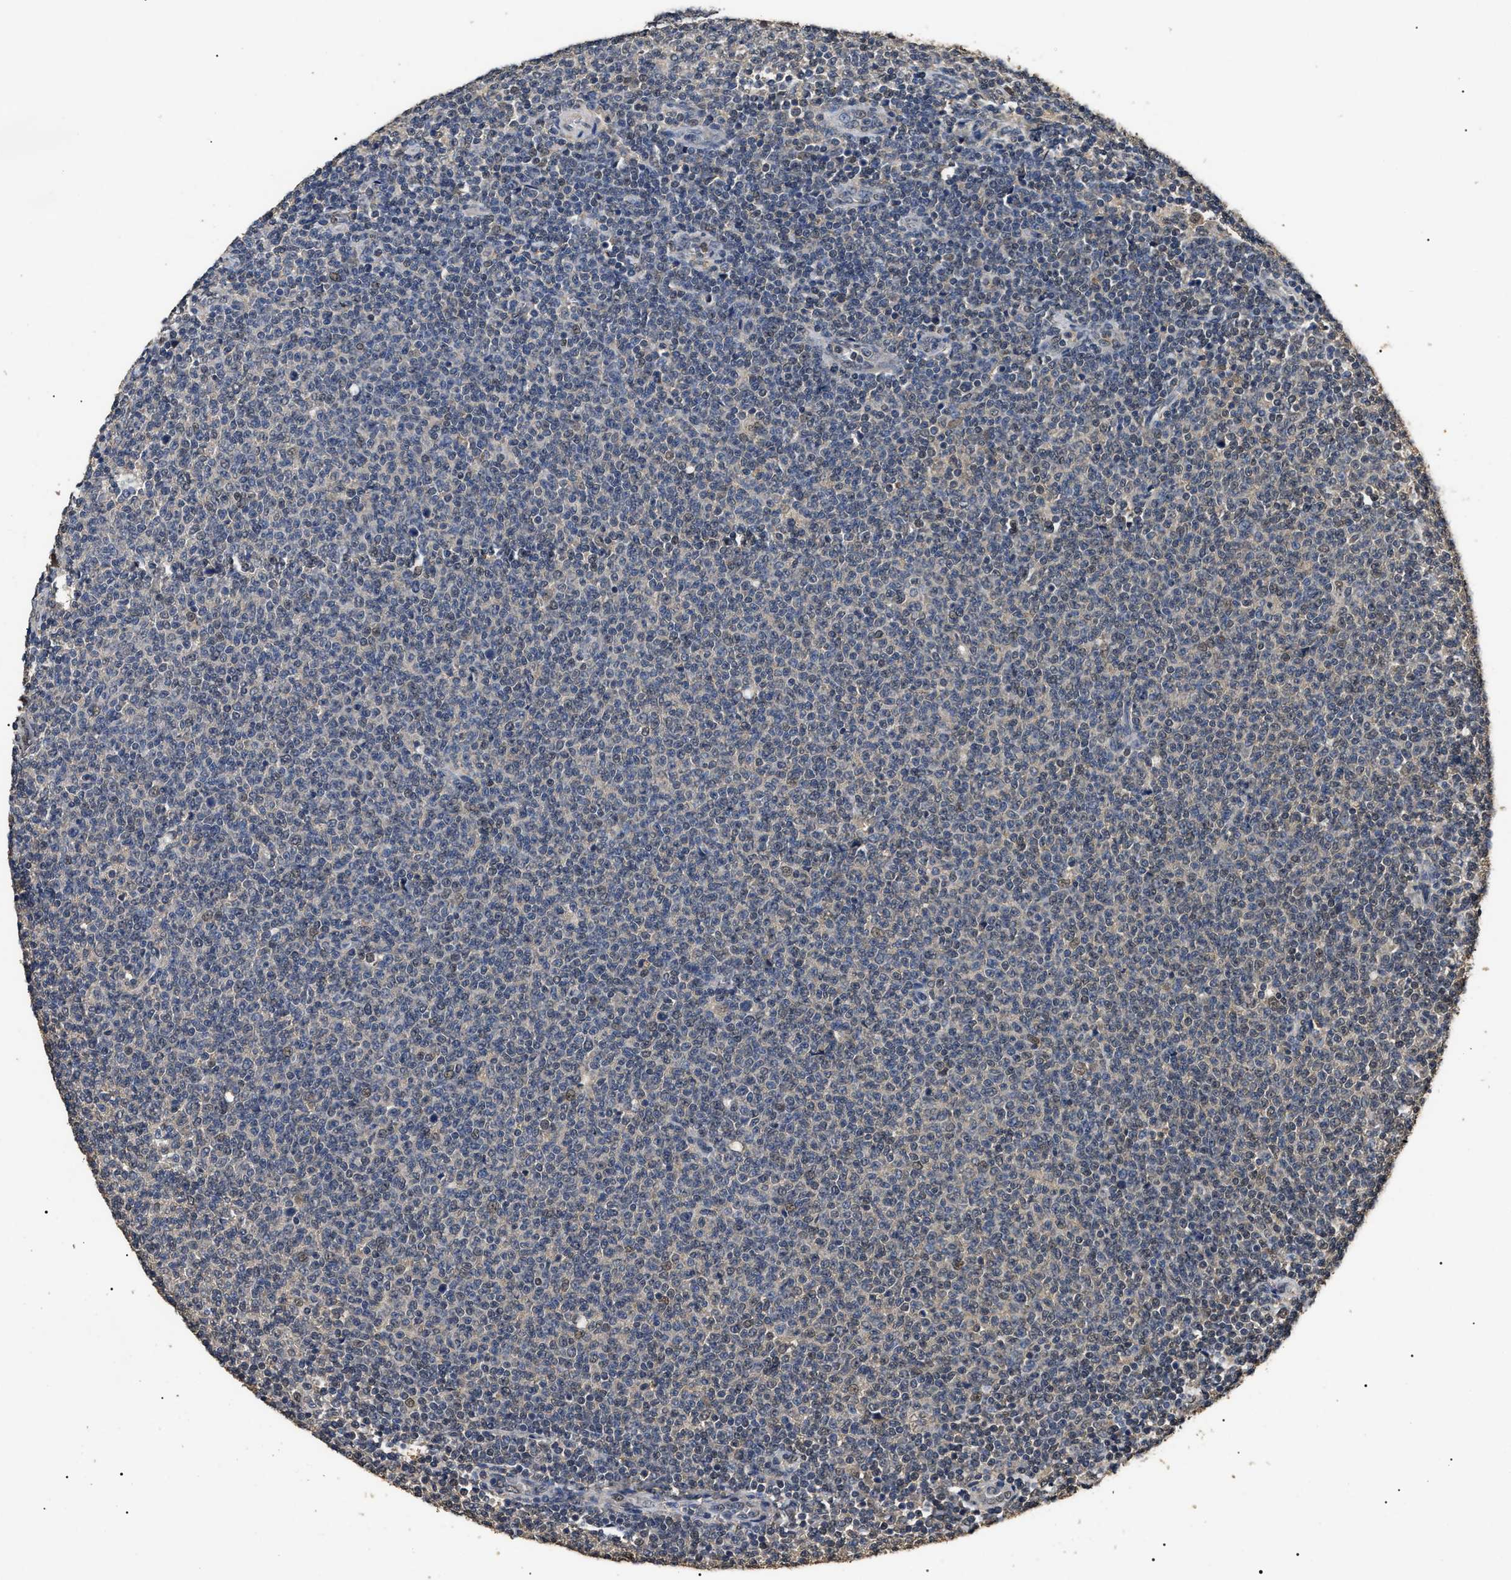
{"staining": {"intensity": "weak", "quantity": "<25%", "location": "nuclear"}, "tissue": "lymphoma", "cell_type": "Tumor cells", "image_type": "cancer", "snomed": [{"axis": "morphology", "description": "Malignant lymphoma, non-Hodgkin's type, Low grade"}, {"axis": "topography", "description": "Lymph node"}], "caption": "IHC of human malignant lymphoma, non-Hodgkin's type (low-grade) exhibits no expression in tumor cells.", "gene": "PSMD8", "patient": {"sex": "male", "age": 66}}